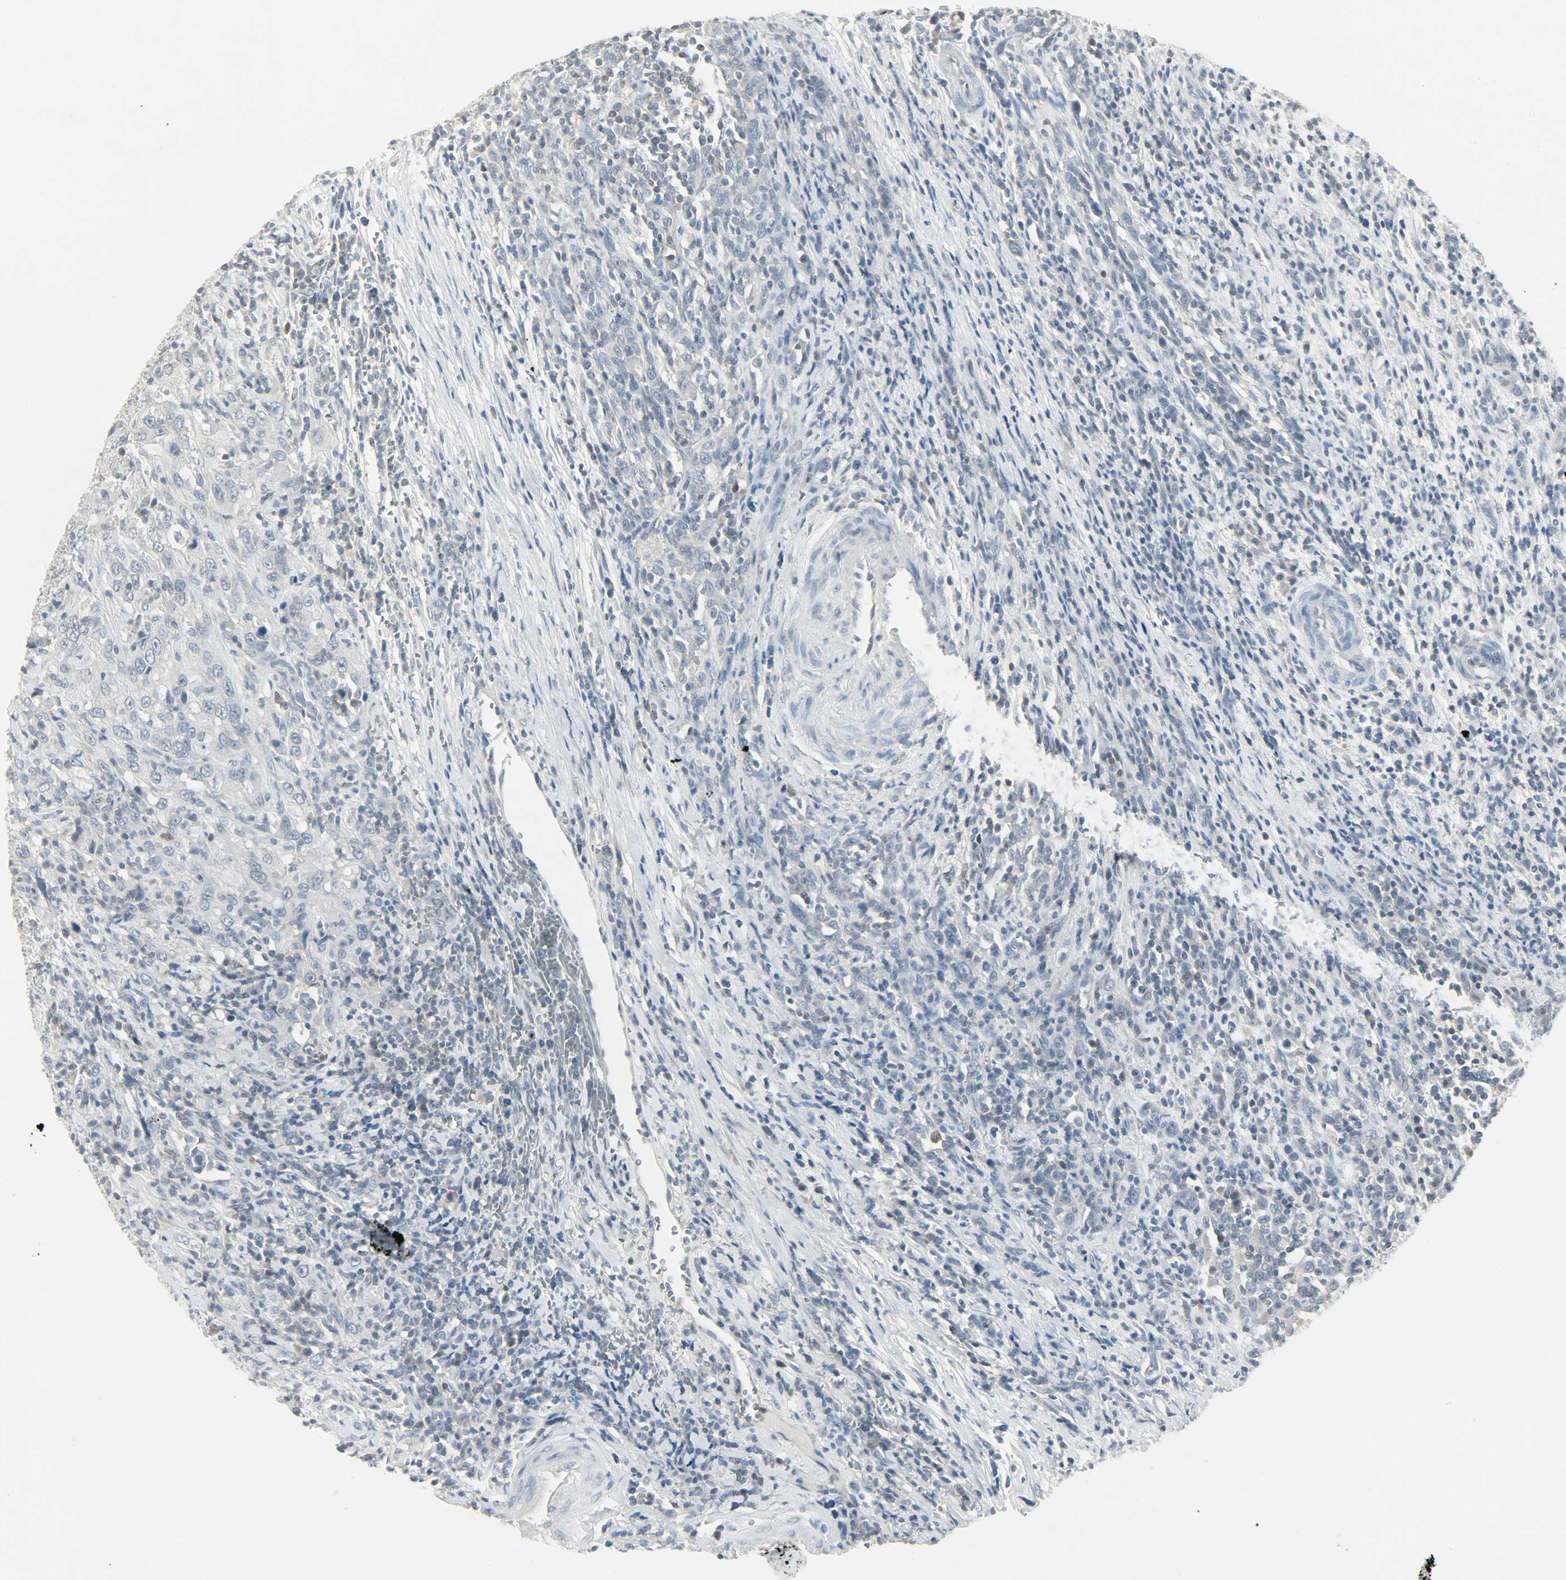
{"staining": {"intensity": "negative", "quantity": "none", "location": "none"}, "tissue": "urothelial cancer", "cell_type": "Tumor cells", "image_type": "cancer", "snomed": [{"axis": "morphology", "description": "Urothelial carcinoma, High grade"}, {"axis": "topography", "description": "Urinary bladder"}], "caption": "Immunohistochemistry photomicrograph of neoplastic tissue: human high-grade urothelial carcinoma stained with DAB (3,3'-diaminobenzidine) reveals no significant protein positivity in tumor cells. (DAB (3,3'-diaminobenzidine) immunohistochemistry (IHC) visualized using brightfield microscopy, high magnification).", "gene": "CAMK4", "patient": {"sex": "male", "age": 61}}